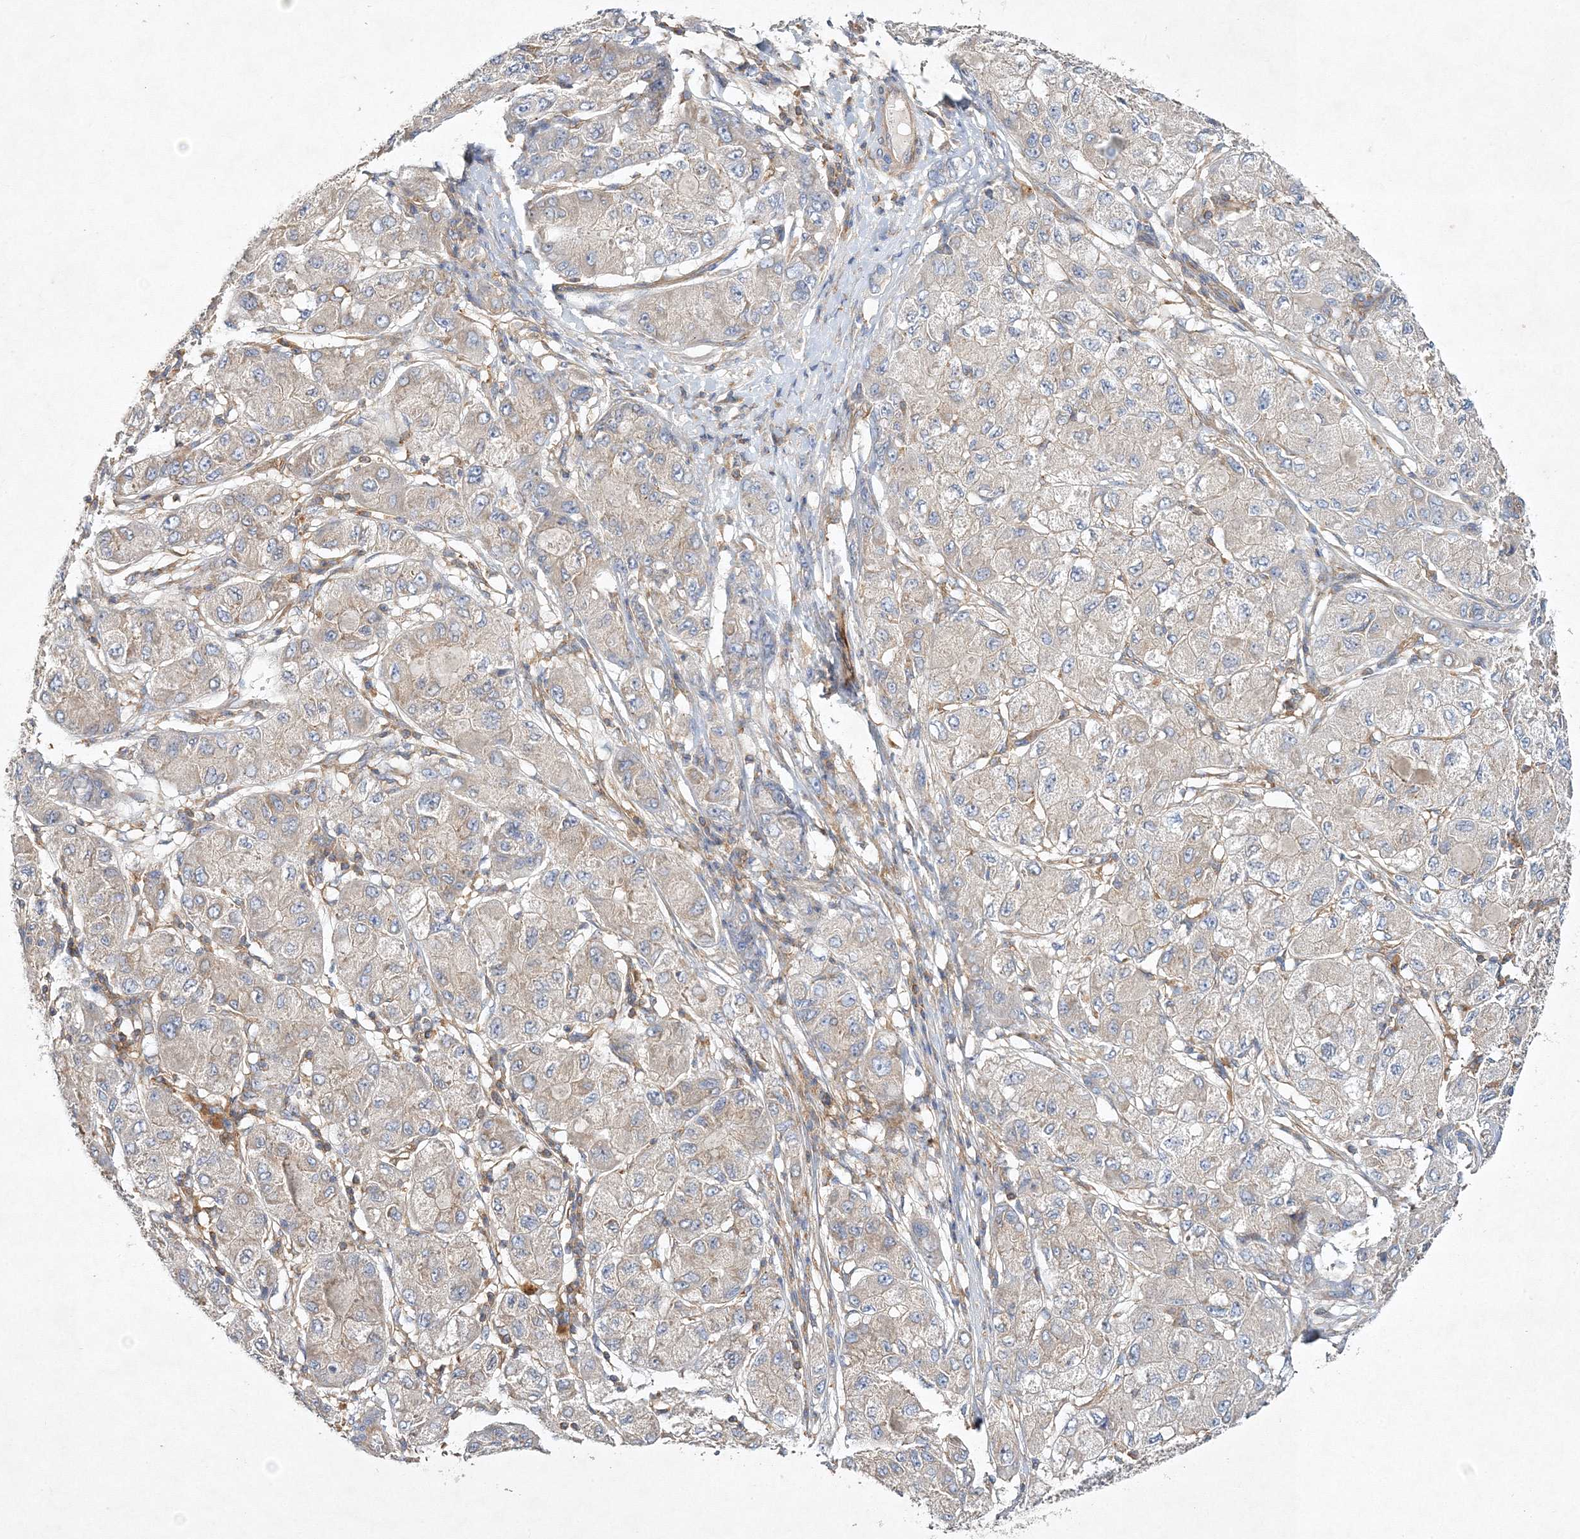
{"staining": {"intensity": "weak", "quantity": "<25%", "location": "cytoplasmic/membranous"}, "tissue": "liver cancer", "cell_type": "Tumor cells", "image_type": "cancer", "snomed": [{"axis": "morphology", "description": "Carcinoma, Hepatocellular, NOS"}, {"axis": "topography", "description": "Liver"}], "caption": "The photomicrograph exhibits no staining of tumor cells in liver cancer (hepatocellular carcinoma).", "gene": "WDR37", "patient": {"sex": "male", "age": 80}}